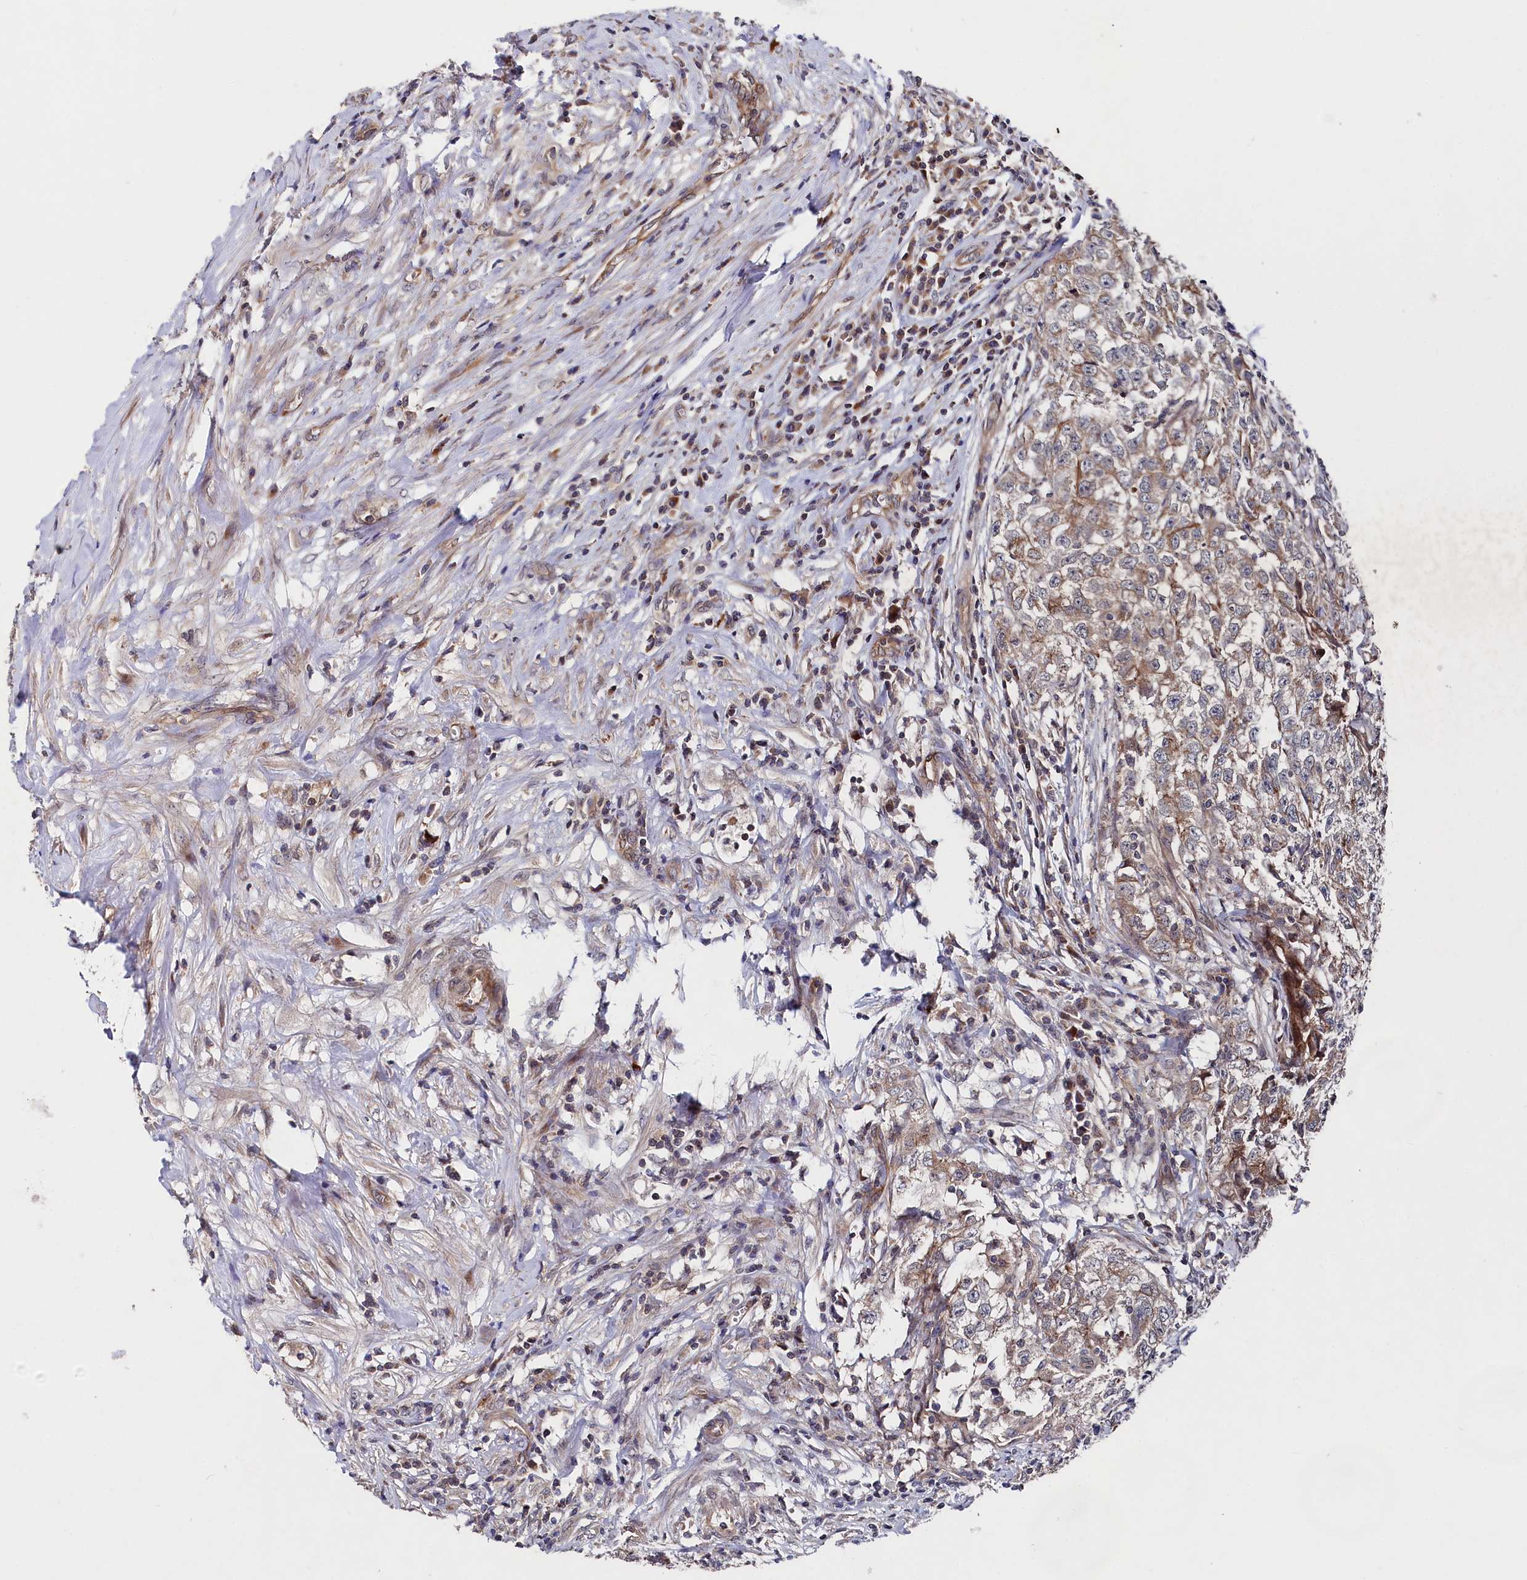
{"staining": {"intensity": "moderate", "quantity": "<25%", "location": "cytoplasmic/membranous"}, "tissue": "testis cancer", "cell_type": "Tumor cells", "image_type": "cancer", "snomed": [{"axis": "morphology", "description": "Seminoma, NOS"}, {"axis": "morphology", "description": "Carcinoma, Embryonal, NOS"}, {"axis": "topography", "description": "Testis"}], "caption": "Immunohistochemical staining of human seminoma (testis) exhibits moderate cytoplasmic/membranous protein expression in about <25% of tumor cells. (IHC, brightfield microscopy, high magnification).", "gene": "SUPV3L1", "patient": {"sex": "male", "age": 43}}